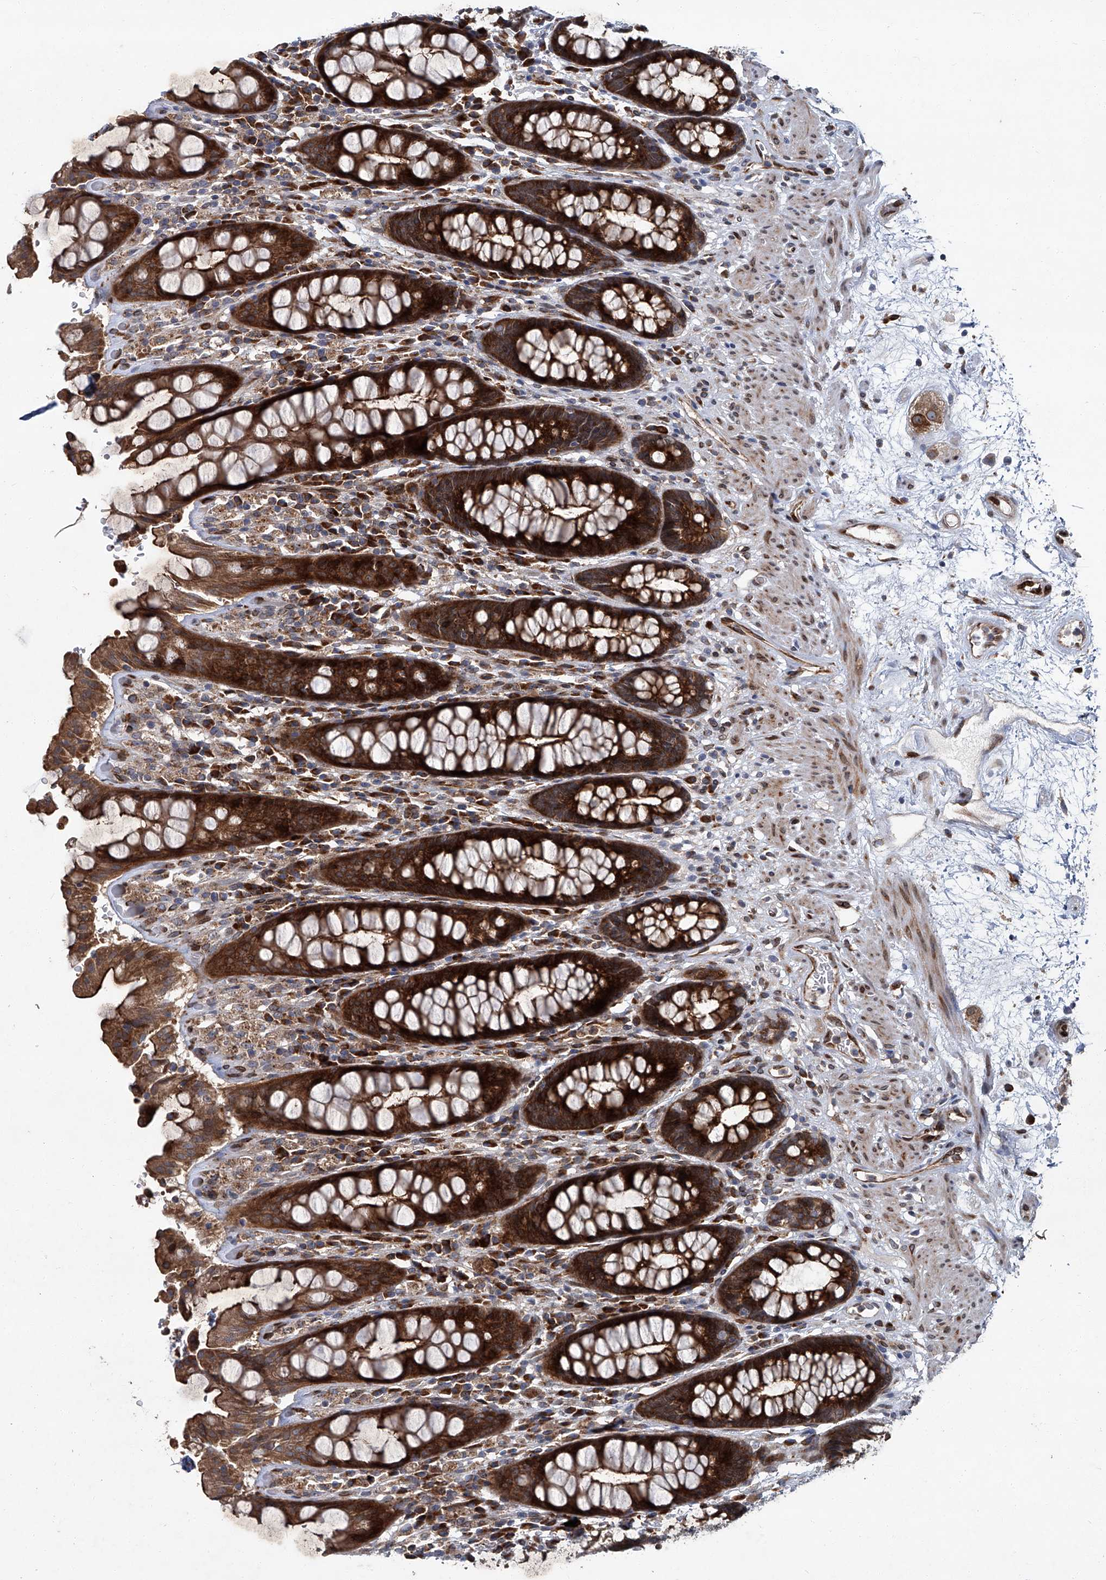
{"staining": {"intensity": "strong", "quantity": ">75%", "location": "cytoplasmic/membranous"}, "tissue": "rectum", "cell_type": "Glandular cells", "image_type": "normal", "snomed": [{"axis": "morphology", "description": "Normal tissue, NOS"}, {"axis": "topography", "description": "Rectum"}], "caption": "IHC (DAB) staining of normal human rectum demonstrates strong cytoplasmic/membranous protein expression in approximately >75% of glandular cells.", "gene": "GPR132", "patient": {"sex": "male", "age": 64}}